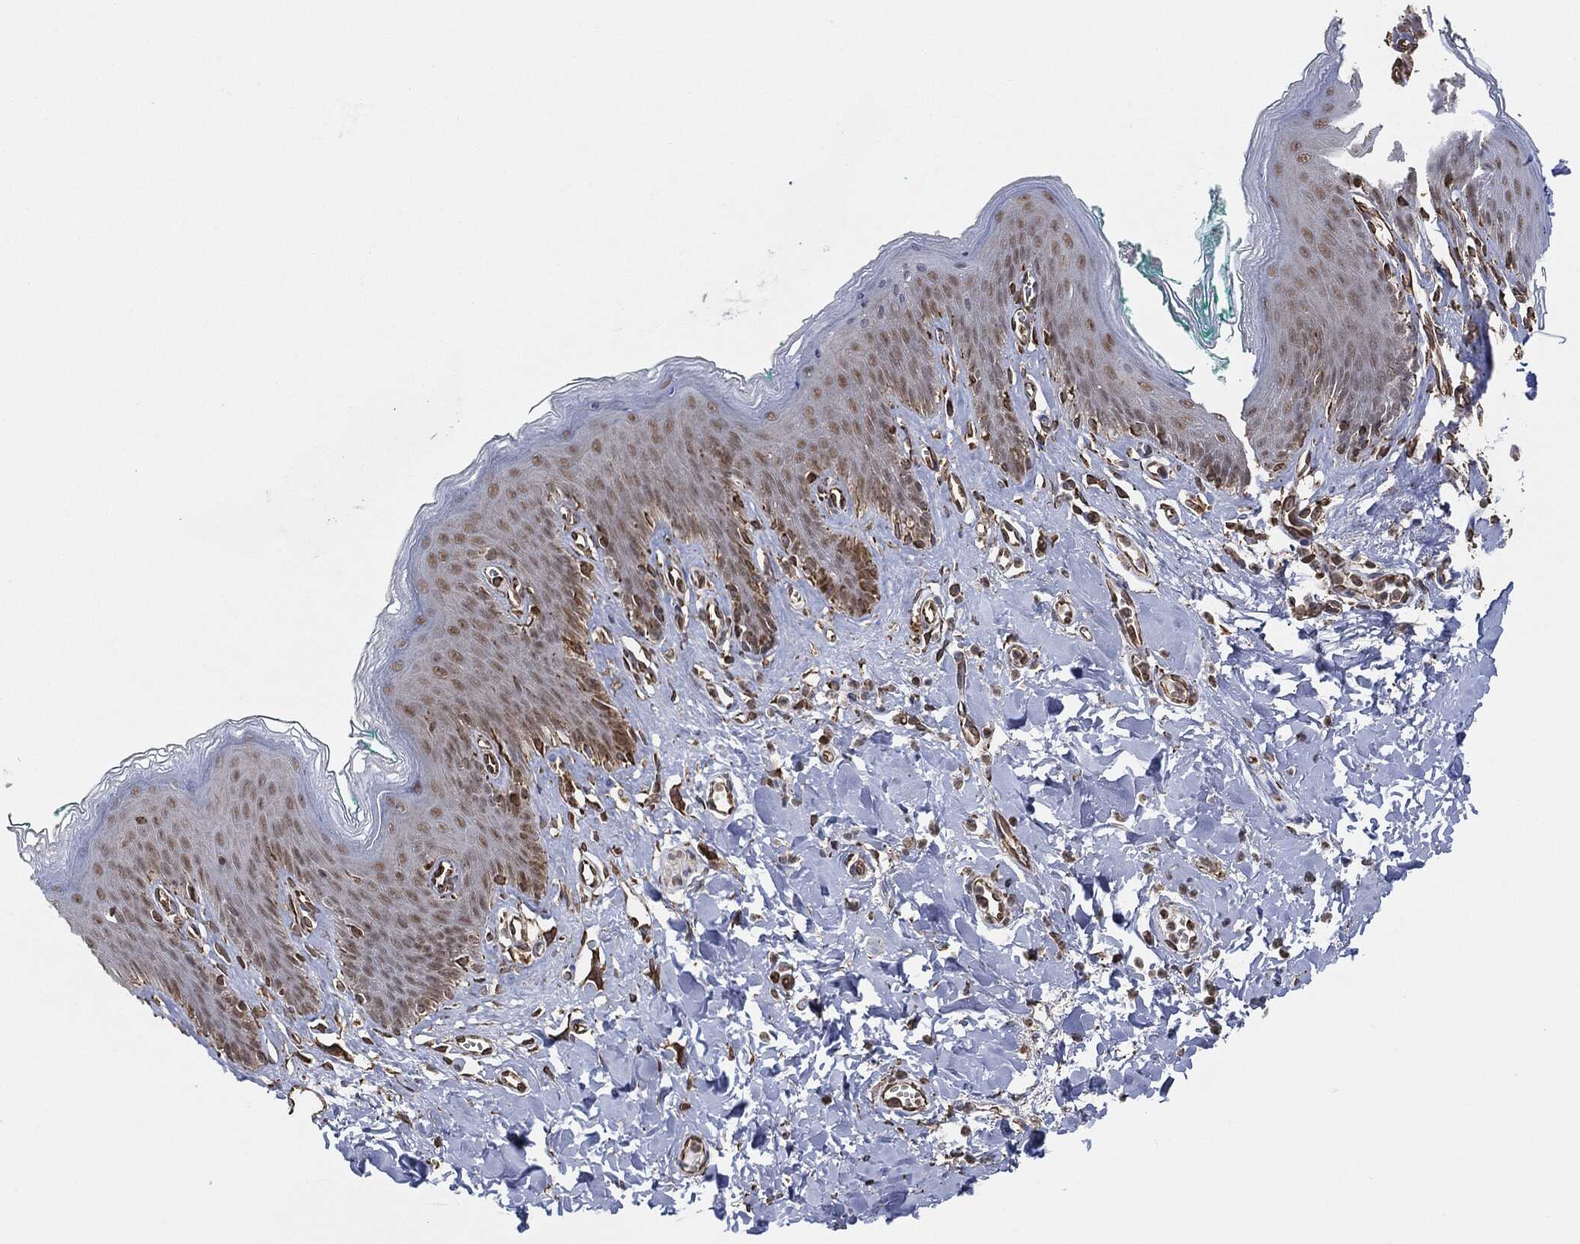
{"staining": {"intensity": "moderate", "quantity": "<25%", "location": "nuclear"}, "tissue": "skin", "cell_type": "Epidermal cells", "image_type": "normal", "snomed": [{"axis": "morphology", "description": "Normal tissue, NOS"}, {"axis": "topography", "description": "Vulva"}], "caption": "Immunohistochemistry (IHC) (DAB) staining of benign skin shows moderate nuclear protein positivity in about <25% of epidermal cells. Using DAB (brown) and hematoxylin (blue) stains, captured at high magnification using brightfield microscopy.", "gene": "TP53RK", "patient": {"sex": "female", "age": 66}}